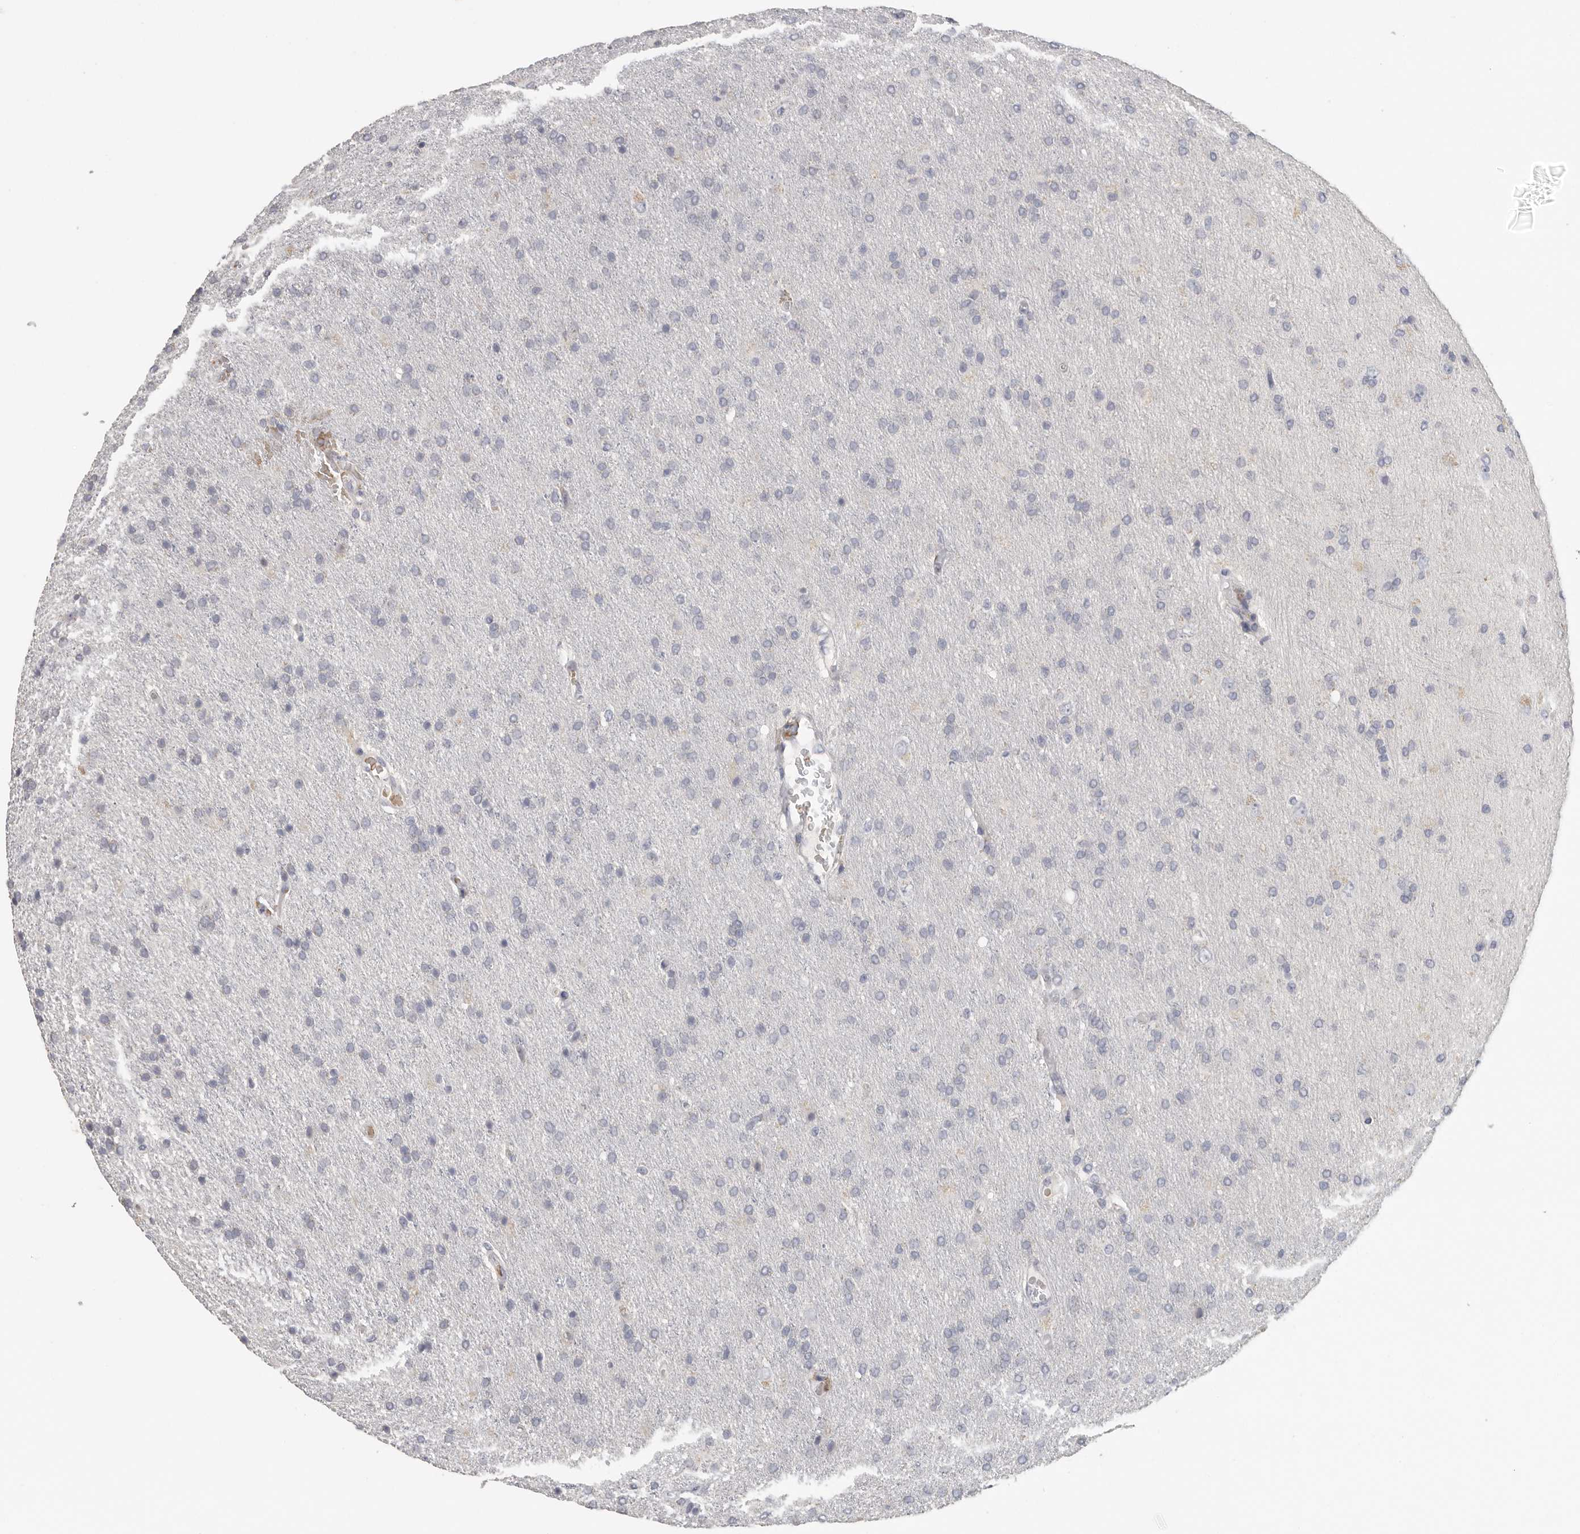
{"staining": {"intensity": "negative", "quantity": "none", "location": "none"}, "tissue": "glioma", "cell_type": "Tumor cells", "image_type": "cancer", "snomed": [{"axis": "morphology", "description": "Glioma, malignant, High grade"}, {"axis": "topography", "description": "Brain"}], "caption": "IHC of human malignant glioma (high-grade) shows no positivity in tumor cells.", "gene": "DNAJC11", "patient": {"sex": "male", "age": 72}}